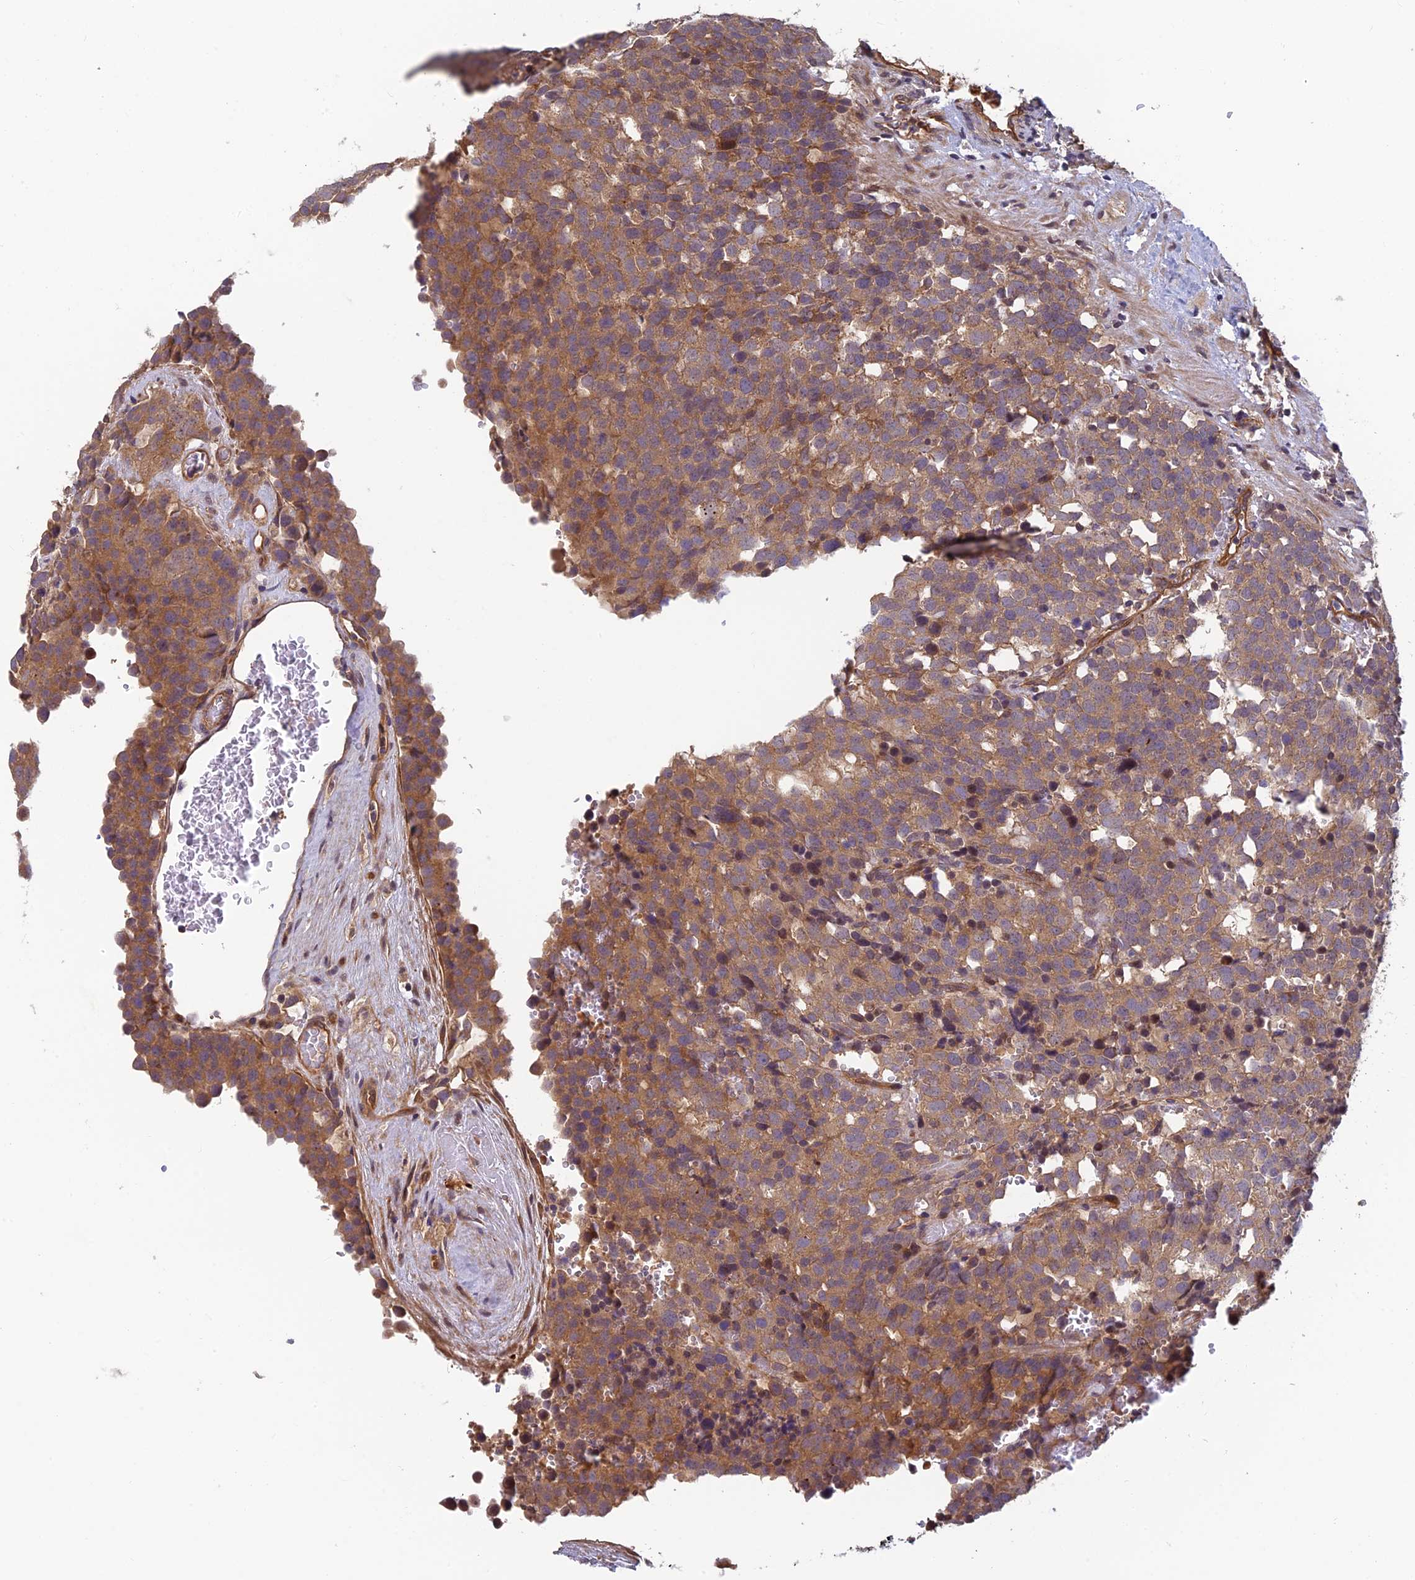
{"staining": {"intensity": "moderate", "quantity": ">75%", "location": "cytoplasmic/membranous"}, "tissue": "testis cancer", "cell_type": "Tumor cells", "image_type": "cancer", "snomed": [{"axis": "morphology", "description": "Seminoma, NOS"}, {"axis": "topography", "description": "Testis"}], "caption": "Testis seminoma stained for a protein exhibits moderate cytoplasmic/membranous positivity in tumor cells.", "gene": "PIKFYVE", "patient": {"sex": "male", "age": 71}}